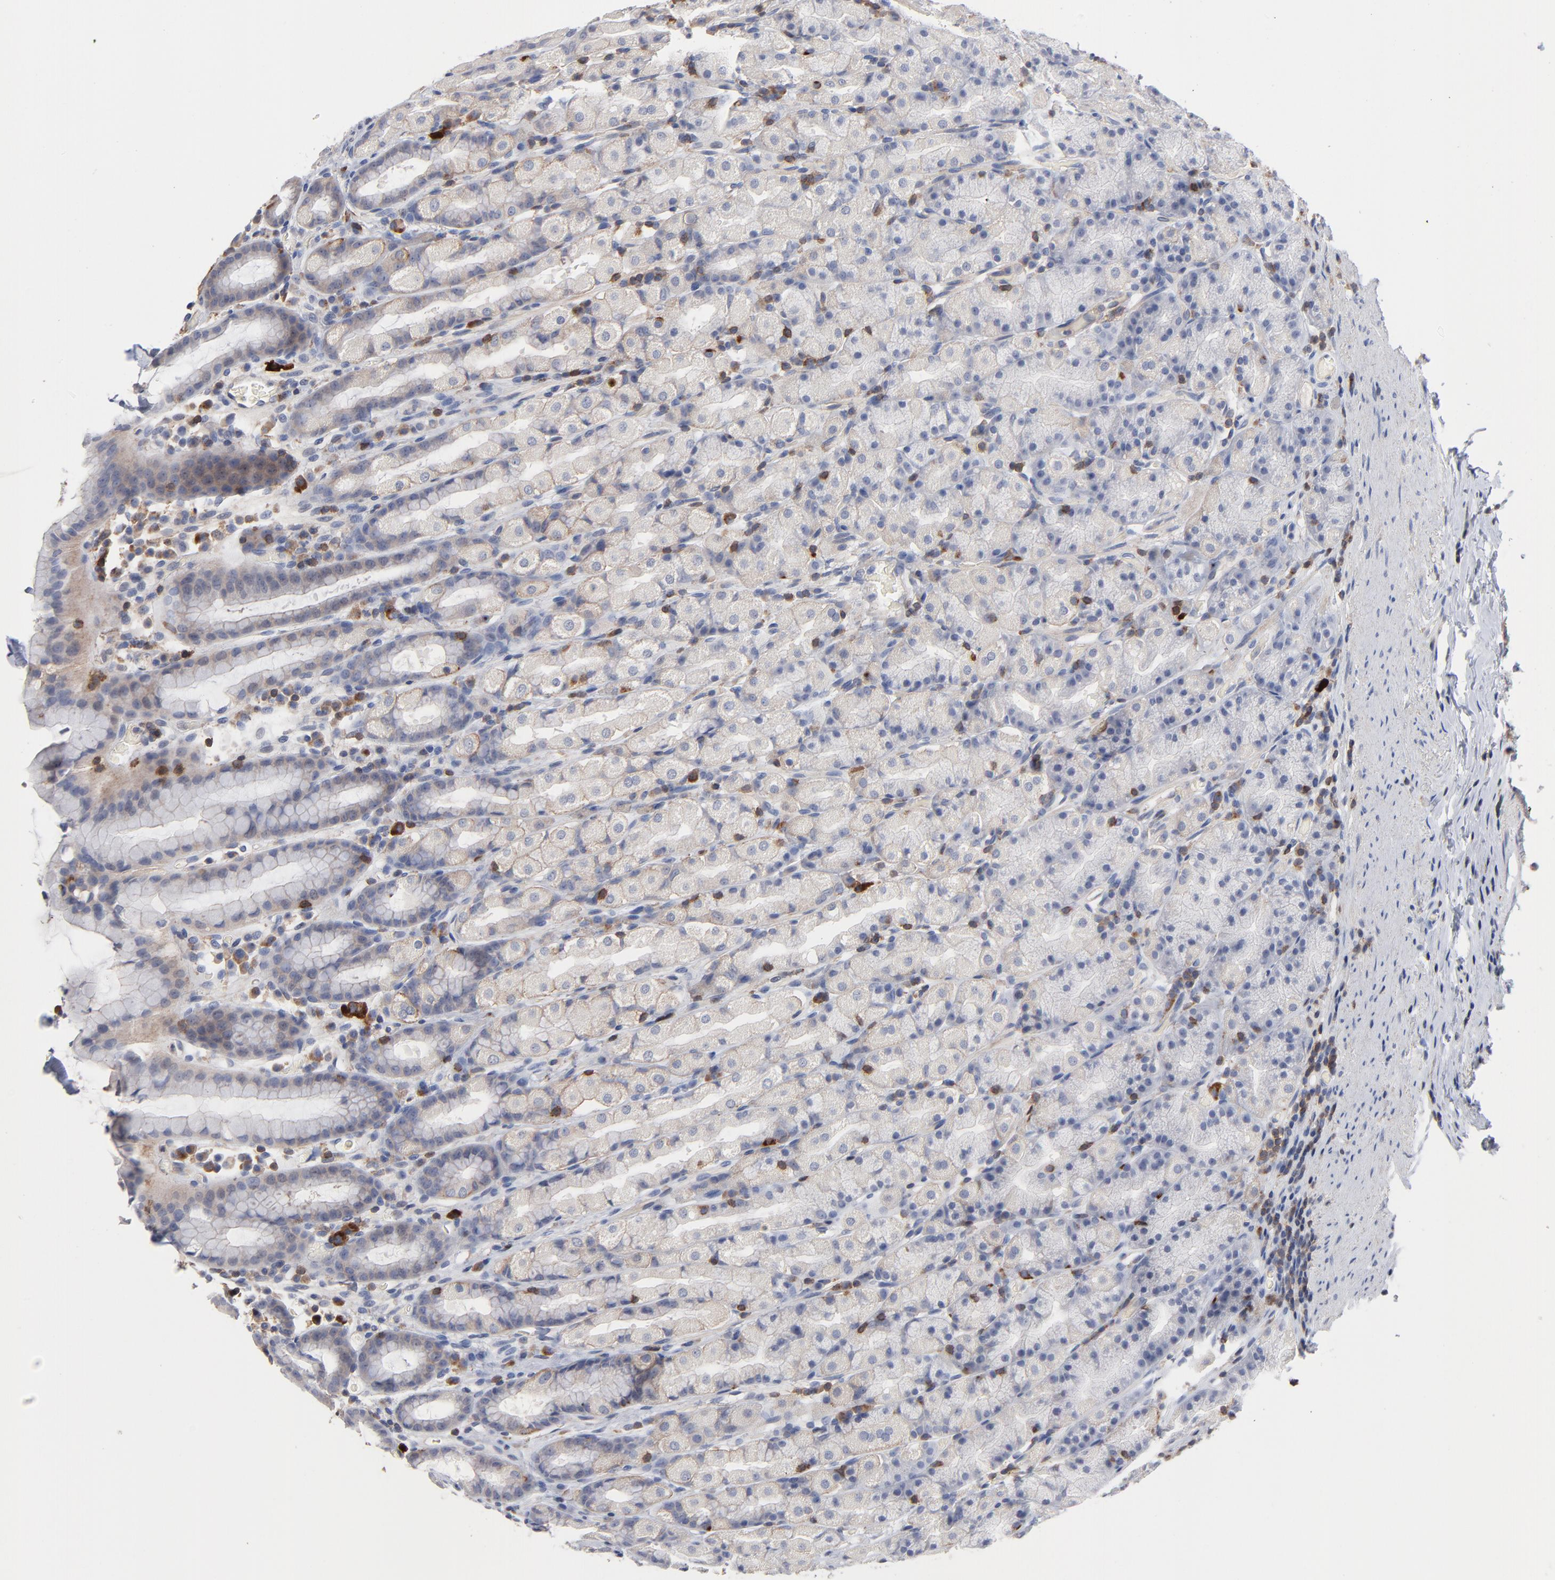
{"staining": {"intensity": "moderate", "quantity": "<25%", "location": "cytoplasmic/membranous"}, "tissue": "stomach", "cell_type": "Glandular cells", "image_type": "normal", "snomed": [{"axis": "morphology", "description": "Normal tissue, NOS"}, {"axis": "topography", "description": "Stomach, upper"}], "caption": "About <25% of glandular cells in benign human stomach demonstrate moderate cytoplasmic/membranous protein positivity as visualized by brown immunohistochemical staining.", "gene": "PDLIM2", "patient": {"sex": "male", "age": 68}}